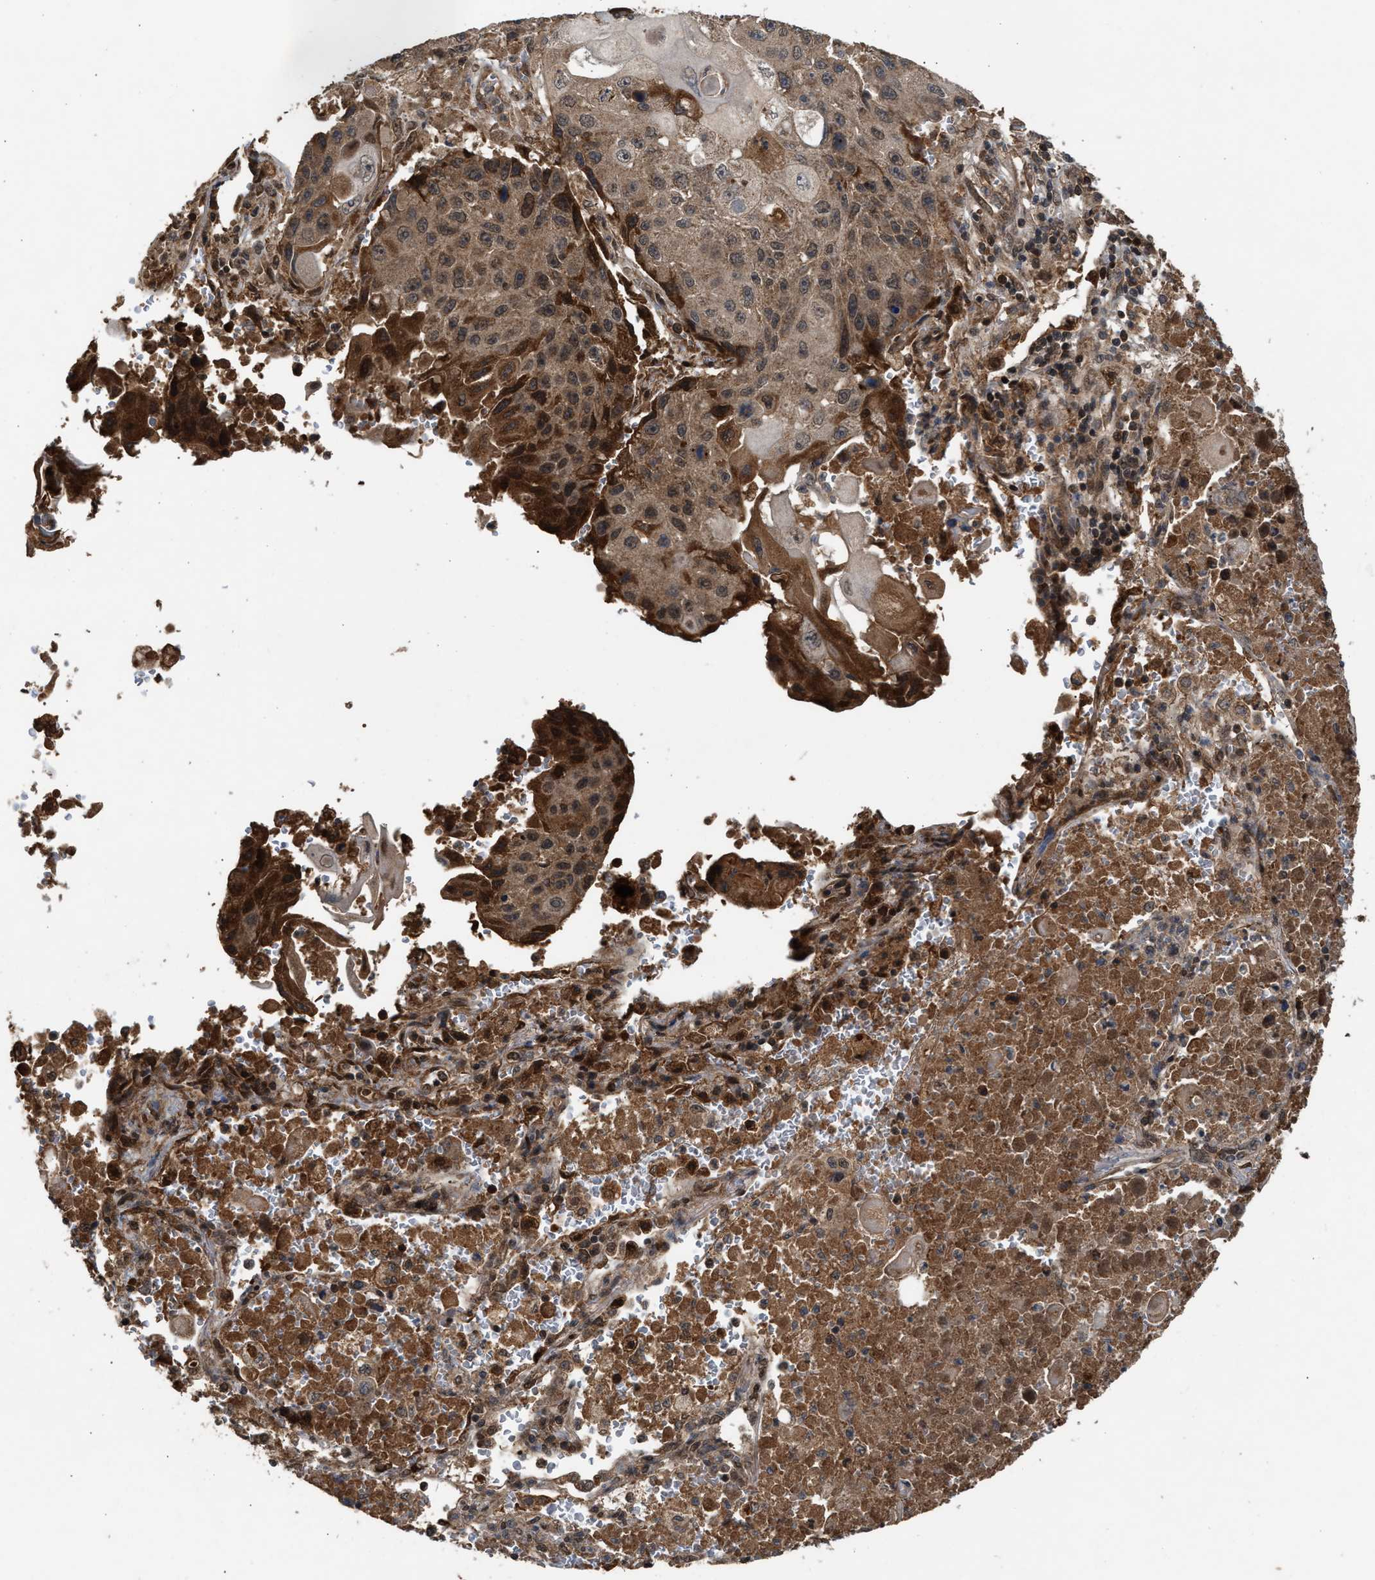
{"staining": {"intensity": "weak", "quantity": ">75%", "location": "cytoplasmic/membranous,nuclear"}, "tissue": "lung cancer", "cell_type": "Tumor cells", "image_type": "cancer", "snomed": [{"axis": "morphology", "description": "Squamous cell carcinoma, NOS"}, {"axis": "topography", "description": "Lung"}], "caption": "A high-resolution image shows IHC staining of lung squamous cell carcinoma, which exhibits weak cytoplasmic/membranous and nuclear positivity in about >75% of tumor cells.", "gene": "RUSC2", "patient": {"sex": "male", "age": 61}}